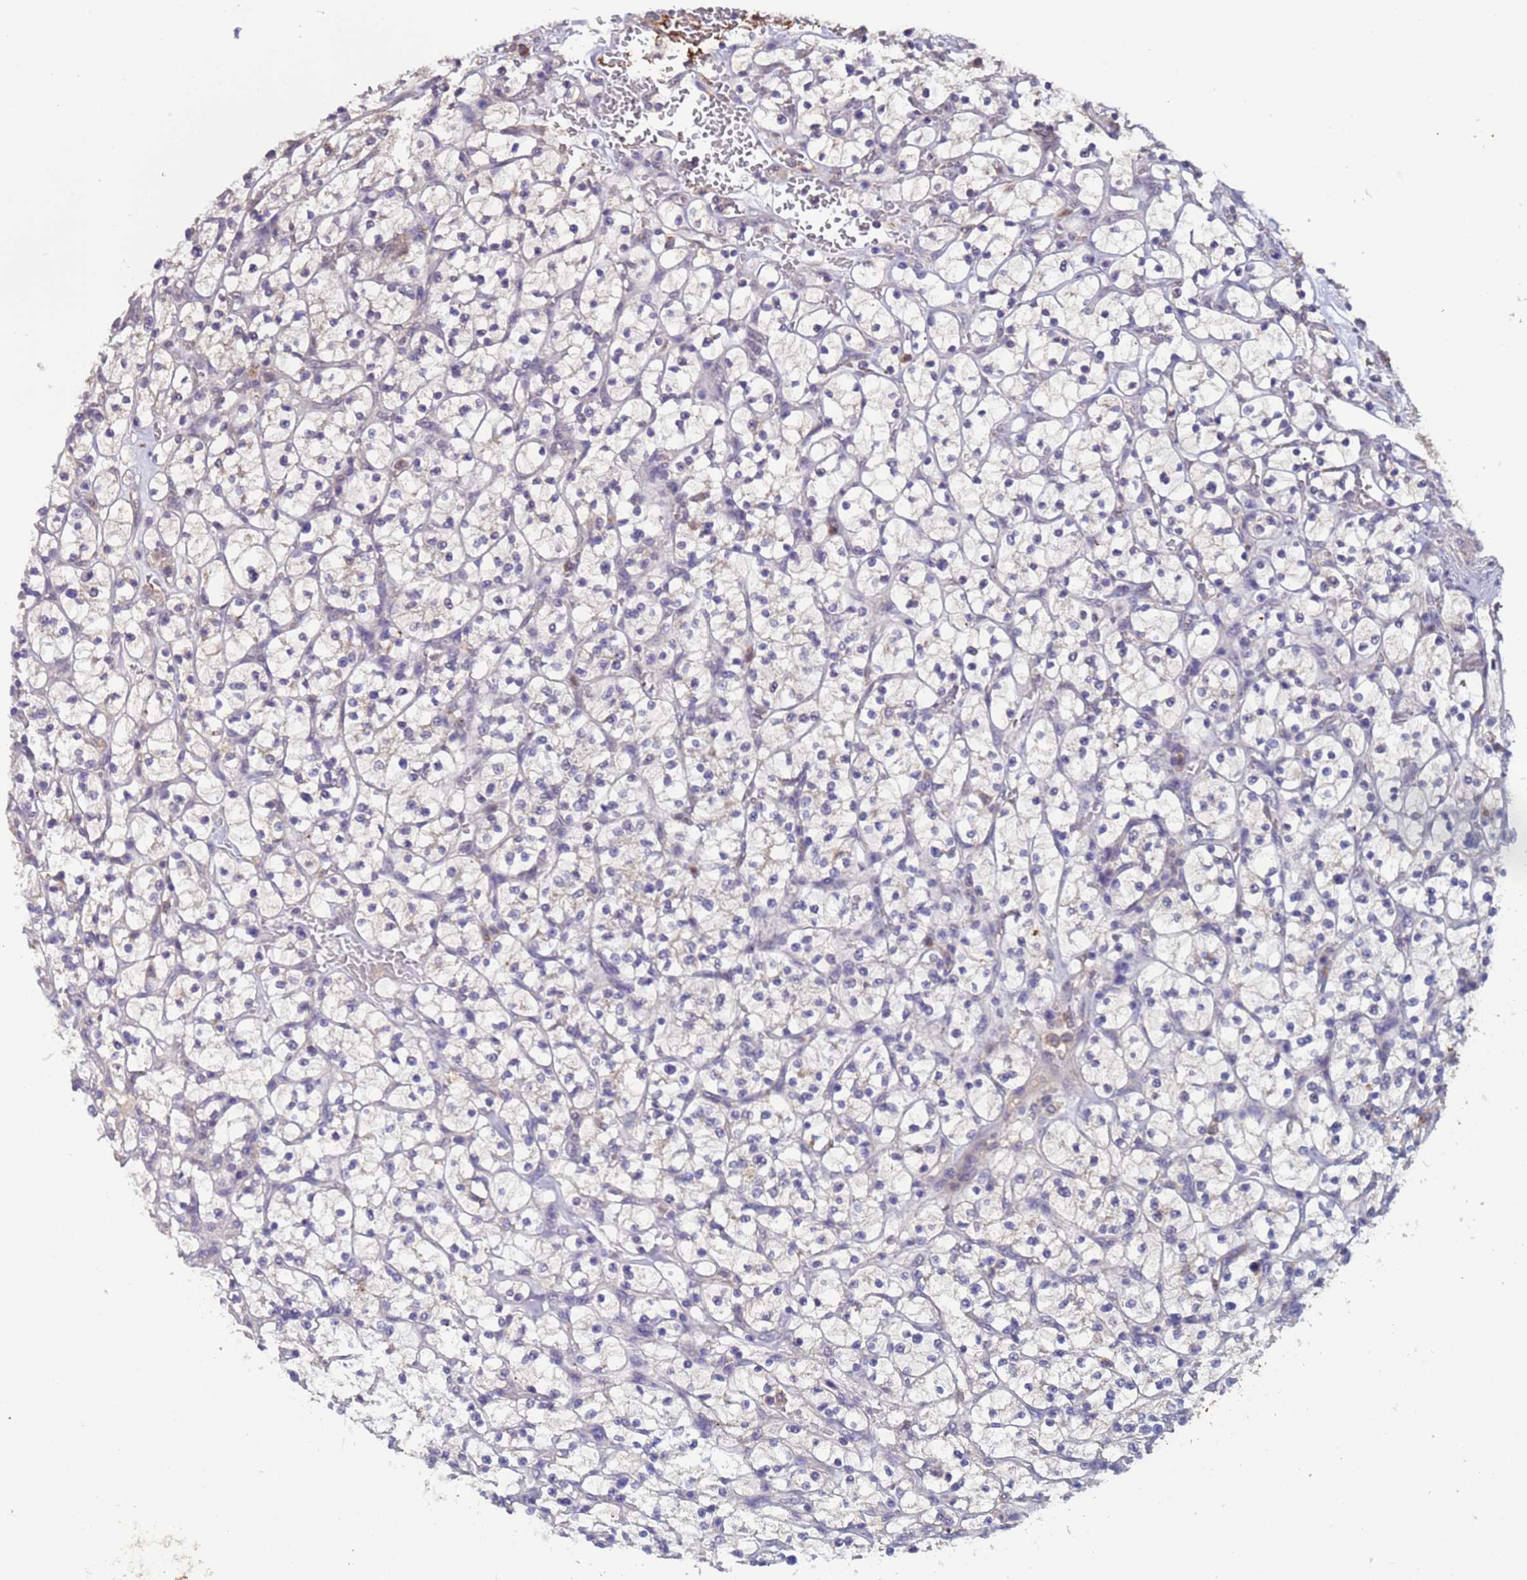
{"staining": {"intensity": "negative", "quantity": "none", "location": "none"}, "tissue": "renal cancer", "cell_type": "Tumor cells", "image_type": "cancer", "snomed": [{"axis": "morphology", "description": "Adenocarcinoma, NOS"}, {"axis": "topography", "description": "Kidney"}], "caption": "Renal adenocarcinoma was stained to show a protein in brown. There is no significant positivity in tumor cells.", "gene": "ZNF248", "patient": {"sex": "female", "age": 64}}